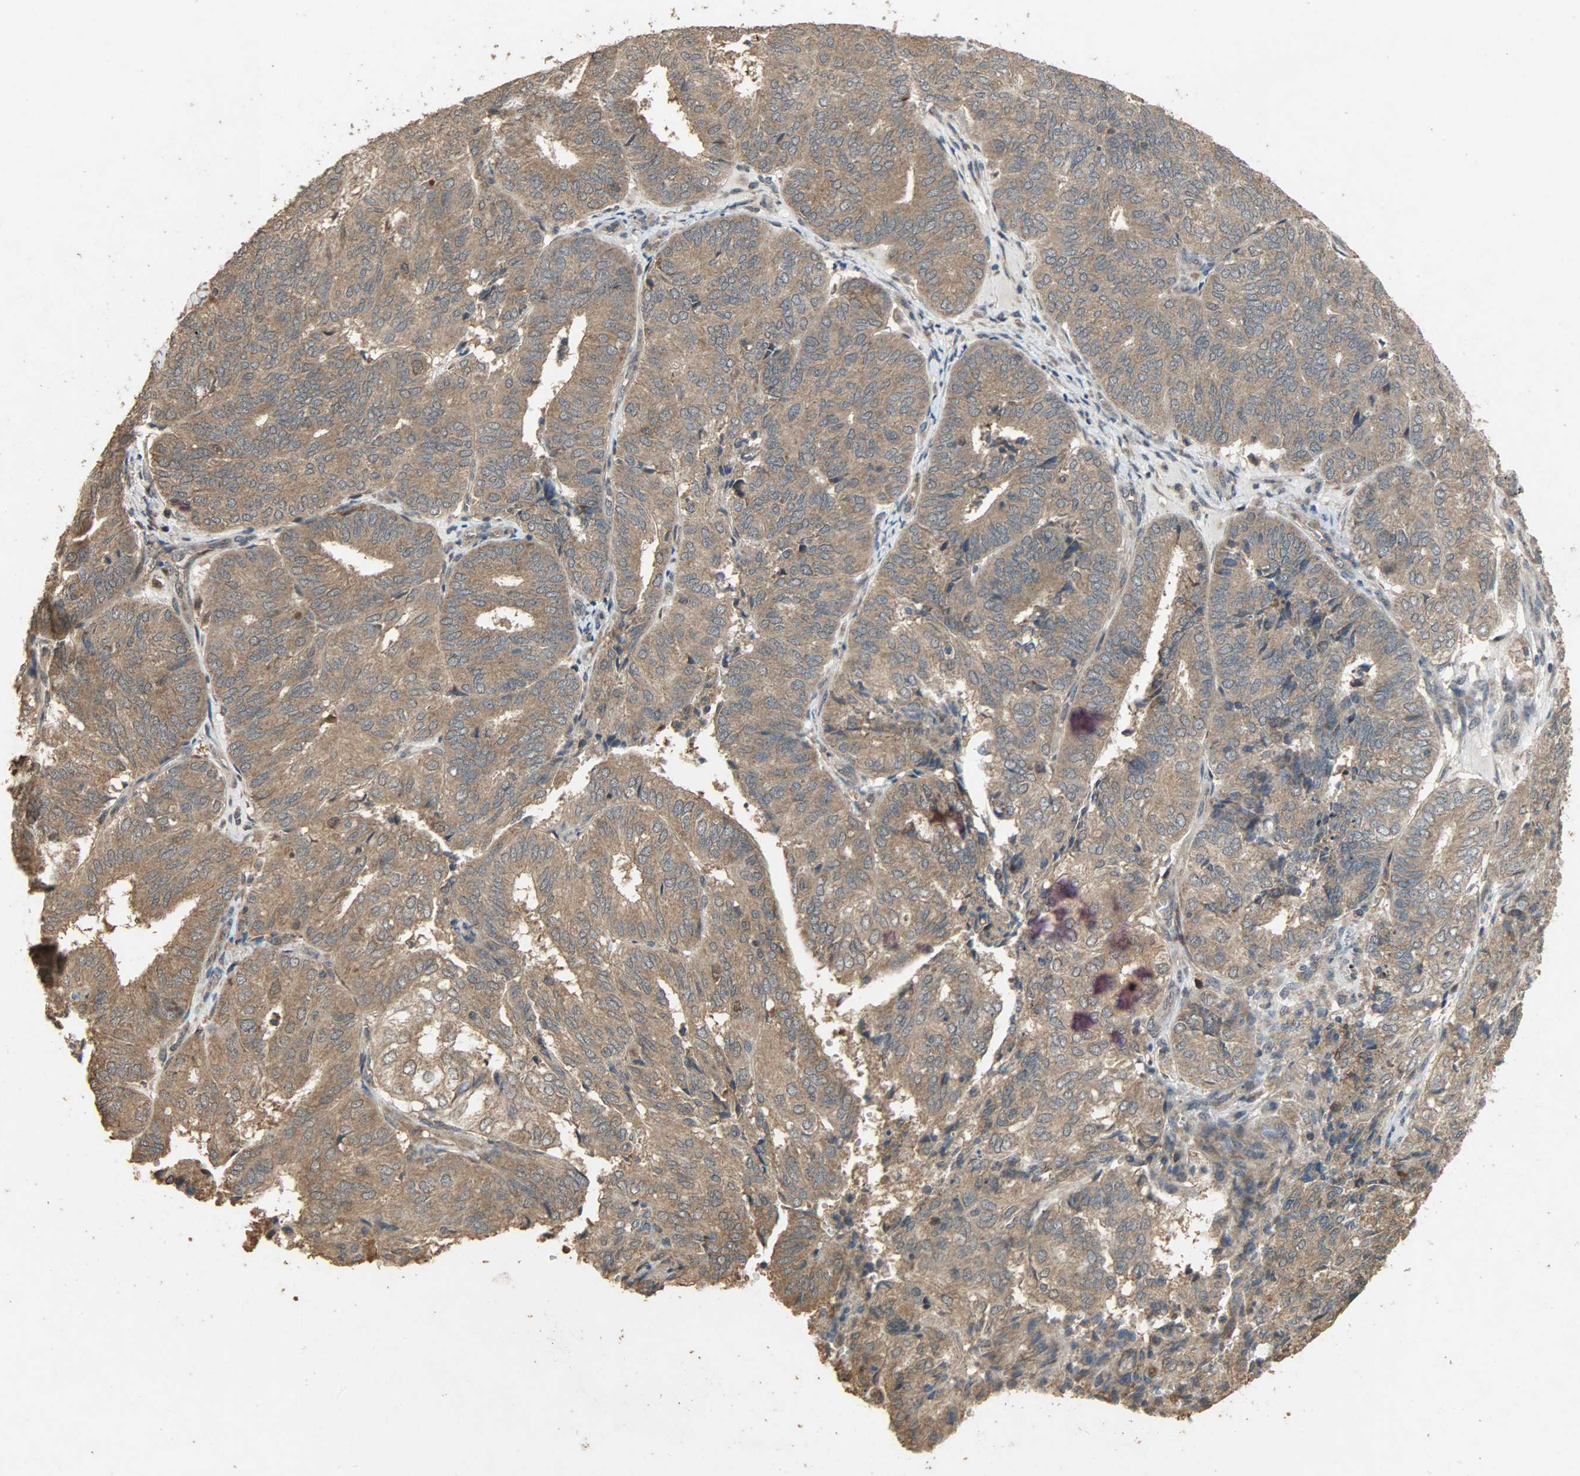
{"staining": {"intensity": "moderate", "quantity": ">75%", "location": "cytoplasmic/membranous"}, "tissue": "endometrial cancer", "cell_type": "Tumor cells", "image_type": "cancer", "snomed": [{"axis": "morphology", "description": "Adenocarcinoma, NOS"}, {"axis": "topography", "description": "Uterus"}], "caption": "Immunohistochemical staining of endometrial cancer reveals moderate cytoplasmic/membranous protein positivity in approximately >75% of tumor cells.", "gene": "CDKN2C", "patient": {"sex": "female", "age": 60}}